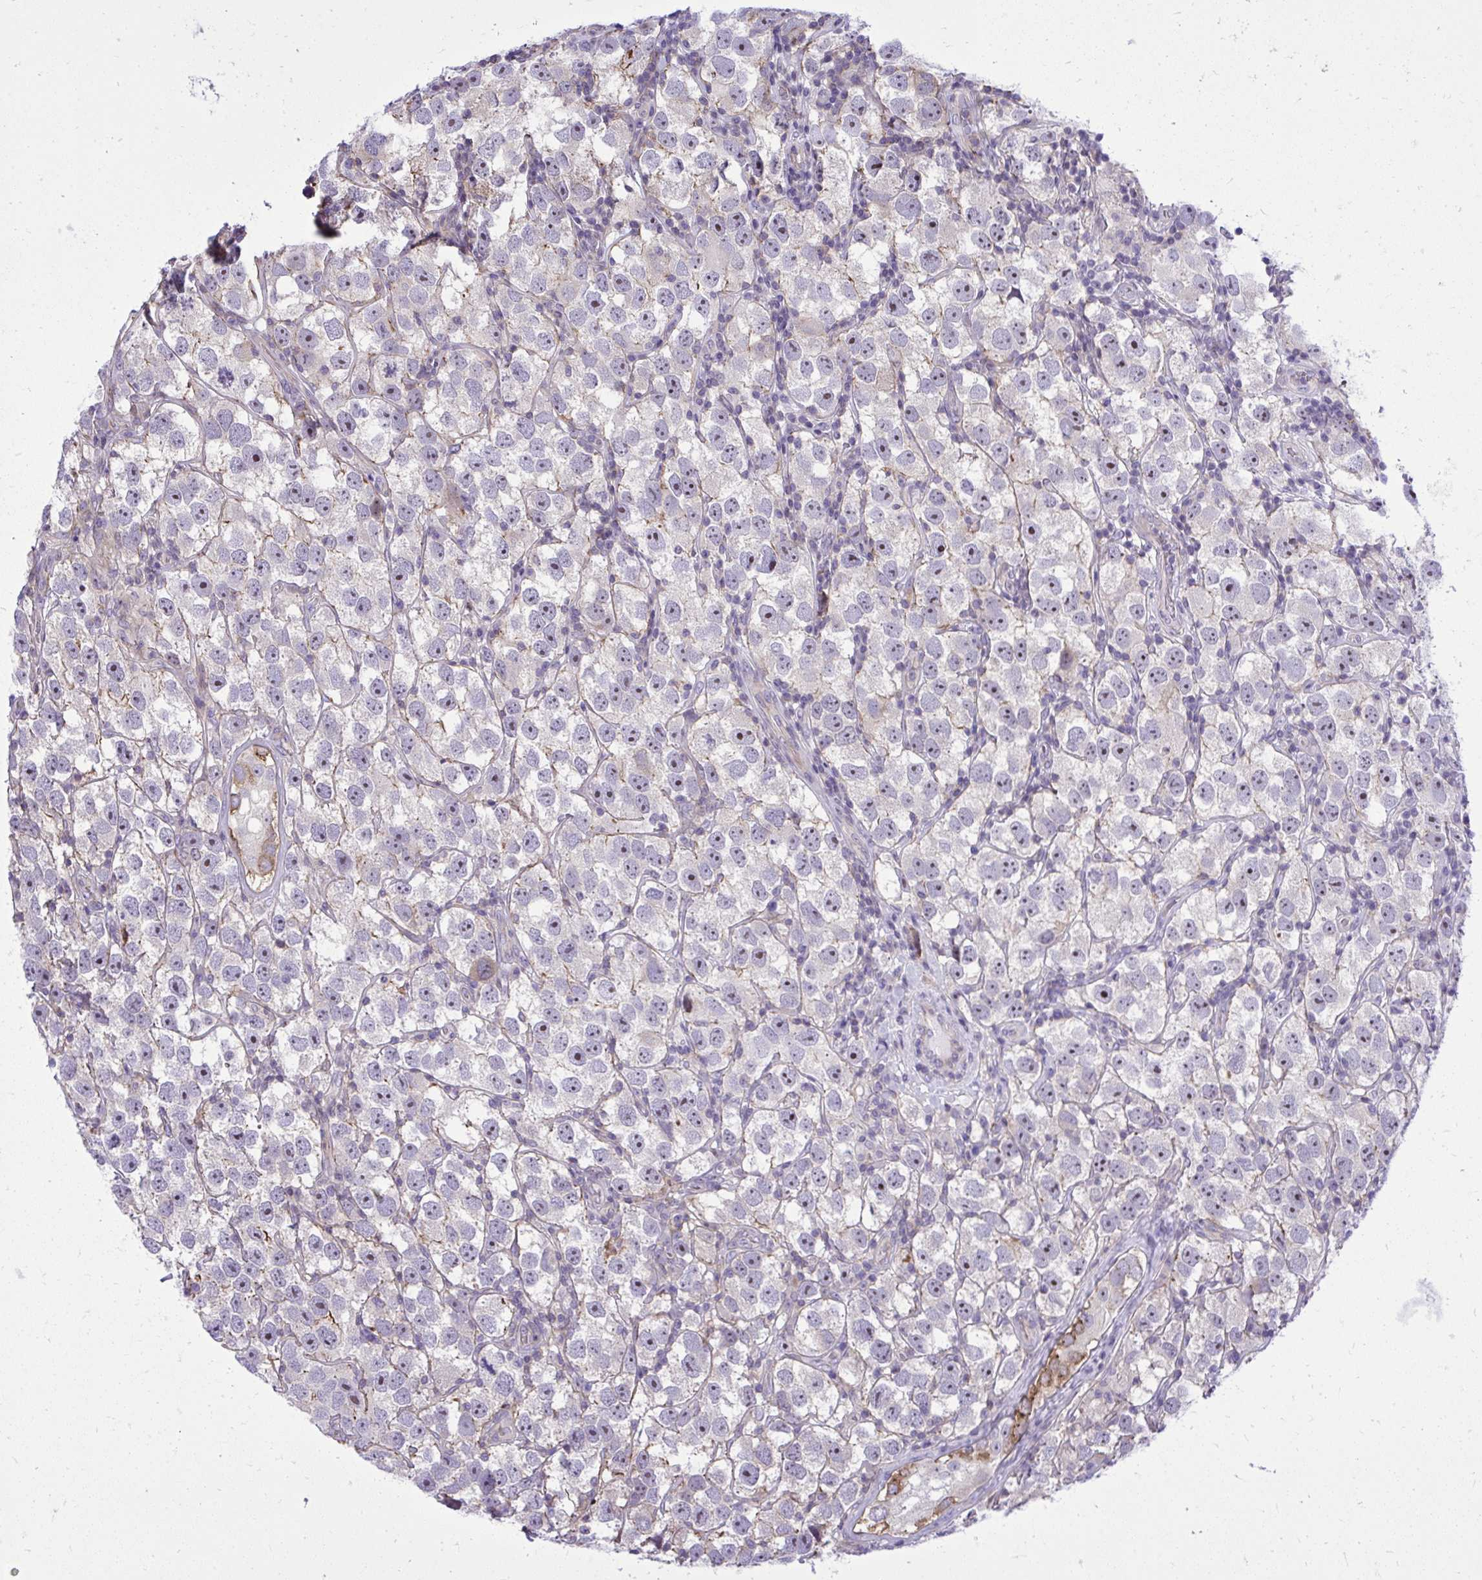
{"staining": {"intensity": "moderate", "quantity": "<25%", "location": "nuclear"}, "tissue": "testis cancer", "cell_type": "Tumor cells", "image_type": "cancer", "snomed": [{"axis": "morphology", "description": "Seminoma, NOS"}, {"axis": "topography", "description": "Testis"}], "caption": "Tumor cells demonstrate low levels of moderate nuclear staining in approximately <25% of cells in human seminoma (testis).", "gene": "GRK4", "patient": {"sex": "male", "age": 26}}